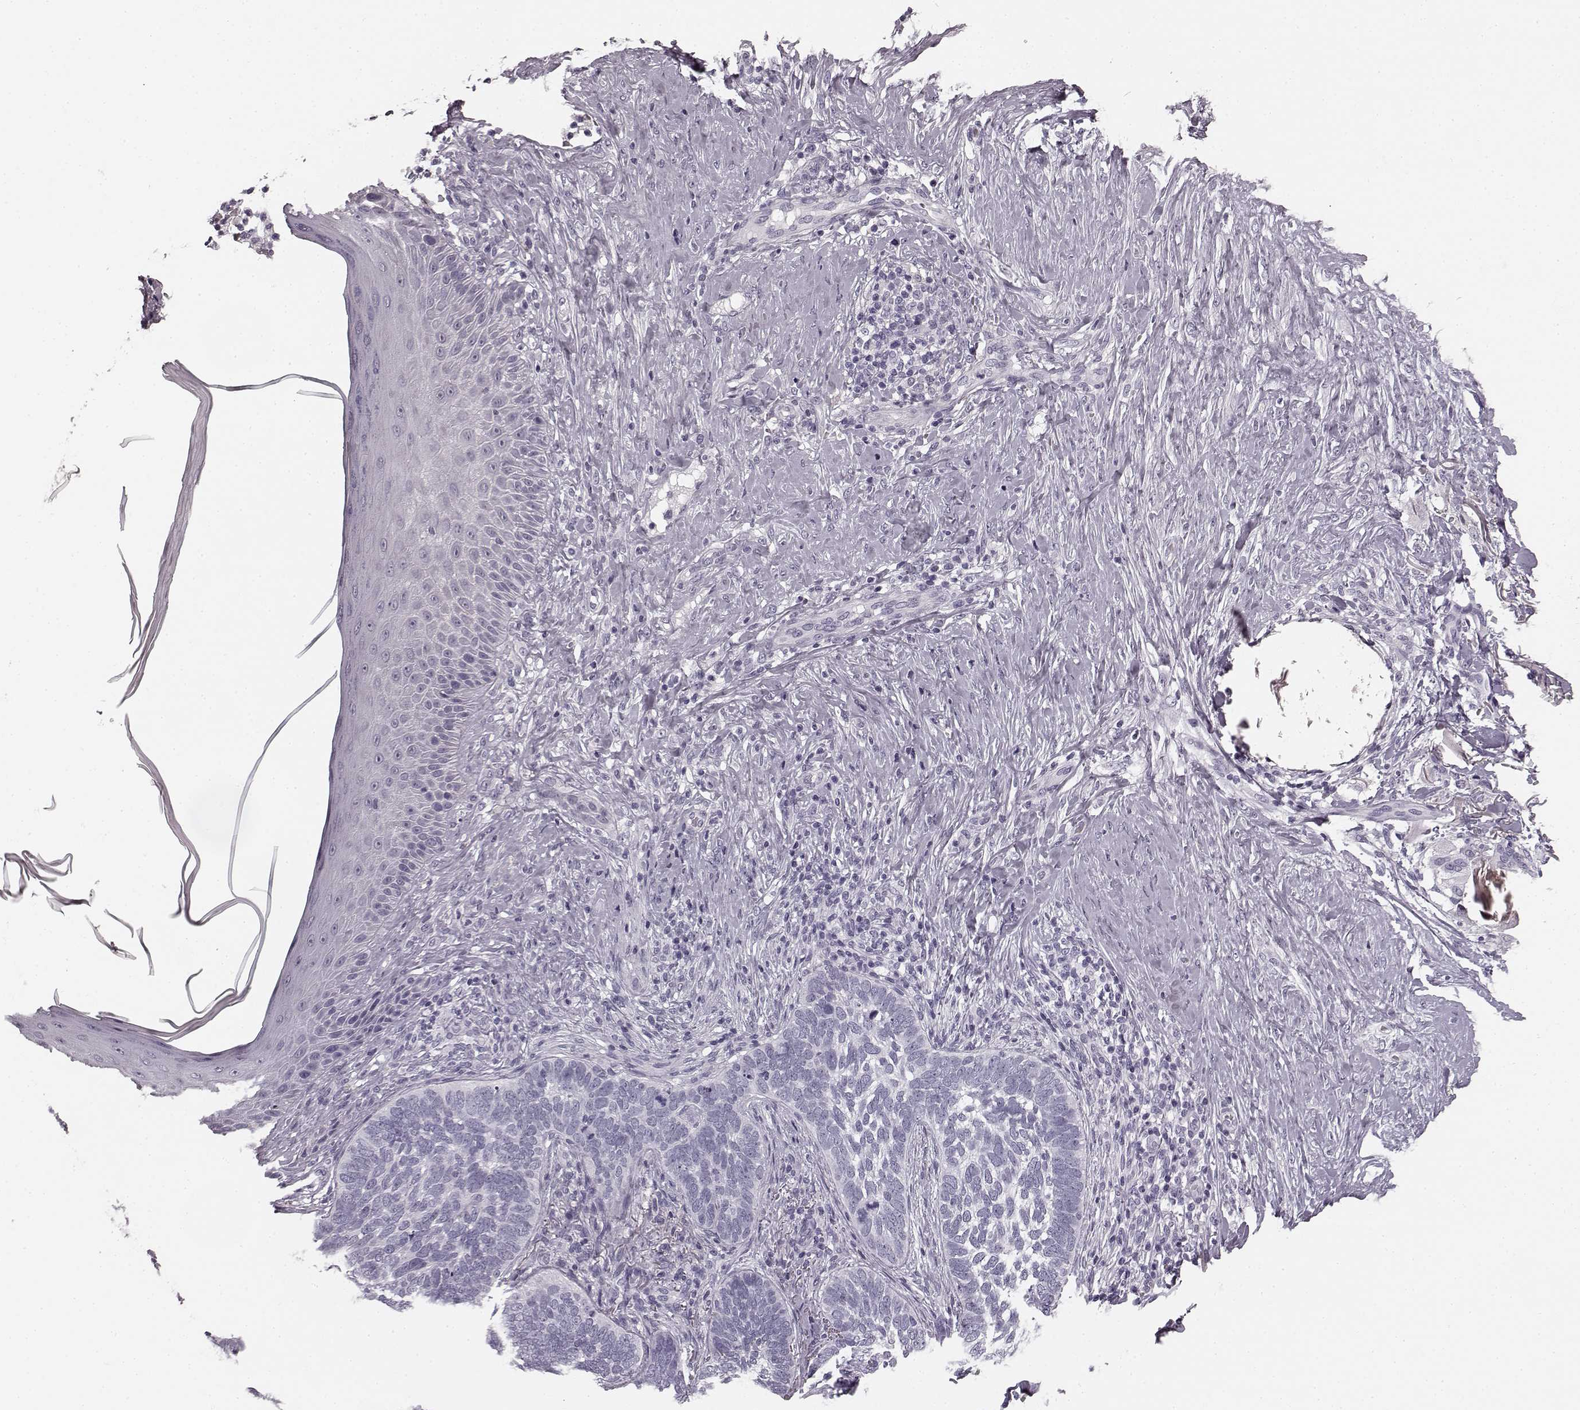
{"staining": {"intensity": "negative", "quantity": "none", "location": "none"}, "tissue": "skin cancer", "cell_type": "Tumor cells", "image_type": "cancer", "snomed": [{"axis": "morphology", "description": "Normal tissue, NOS"}, {"axis": "morphology", "description": "Basal cell carcinoma"}, {"axis": "topography", "description": "Skin"}], "caption": "Histopathology image shows no significant protein staining in tumor cells of skin cancer (basal cell carcinoma).", "gene": "TMPRSS15", "patient": {"sex": "male", "age": 46}}